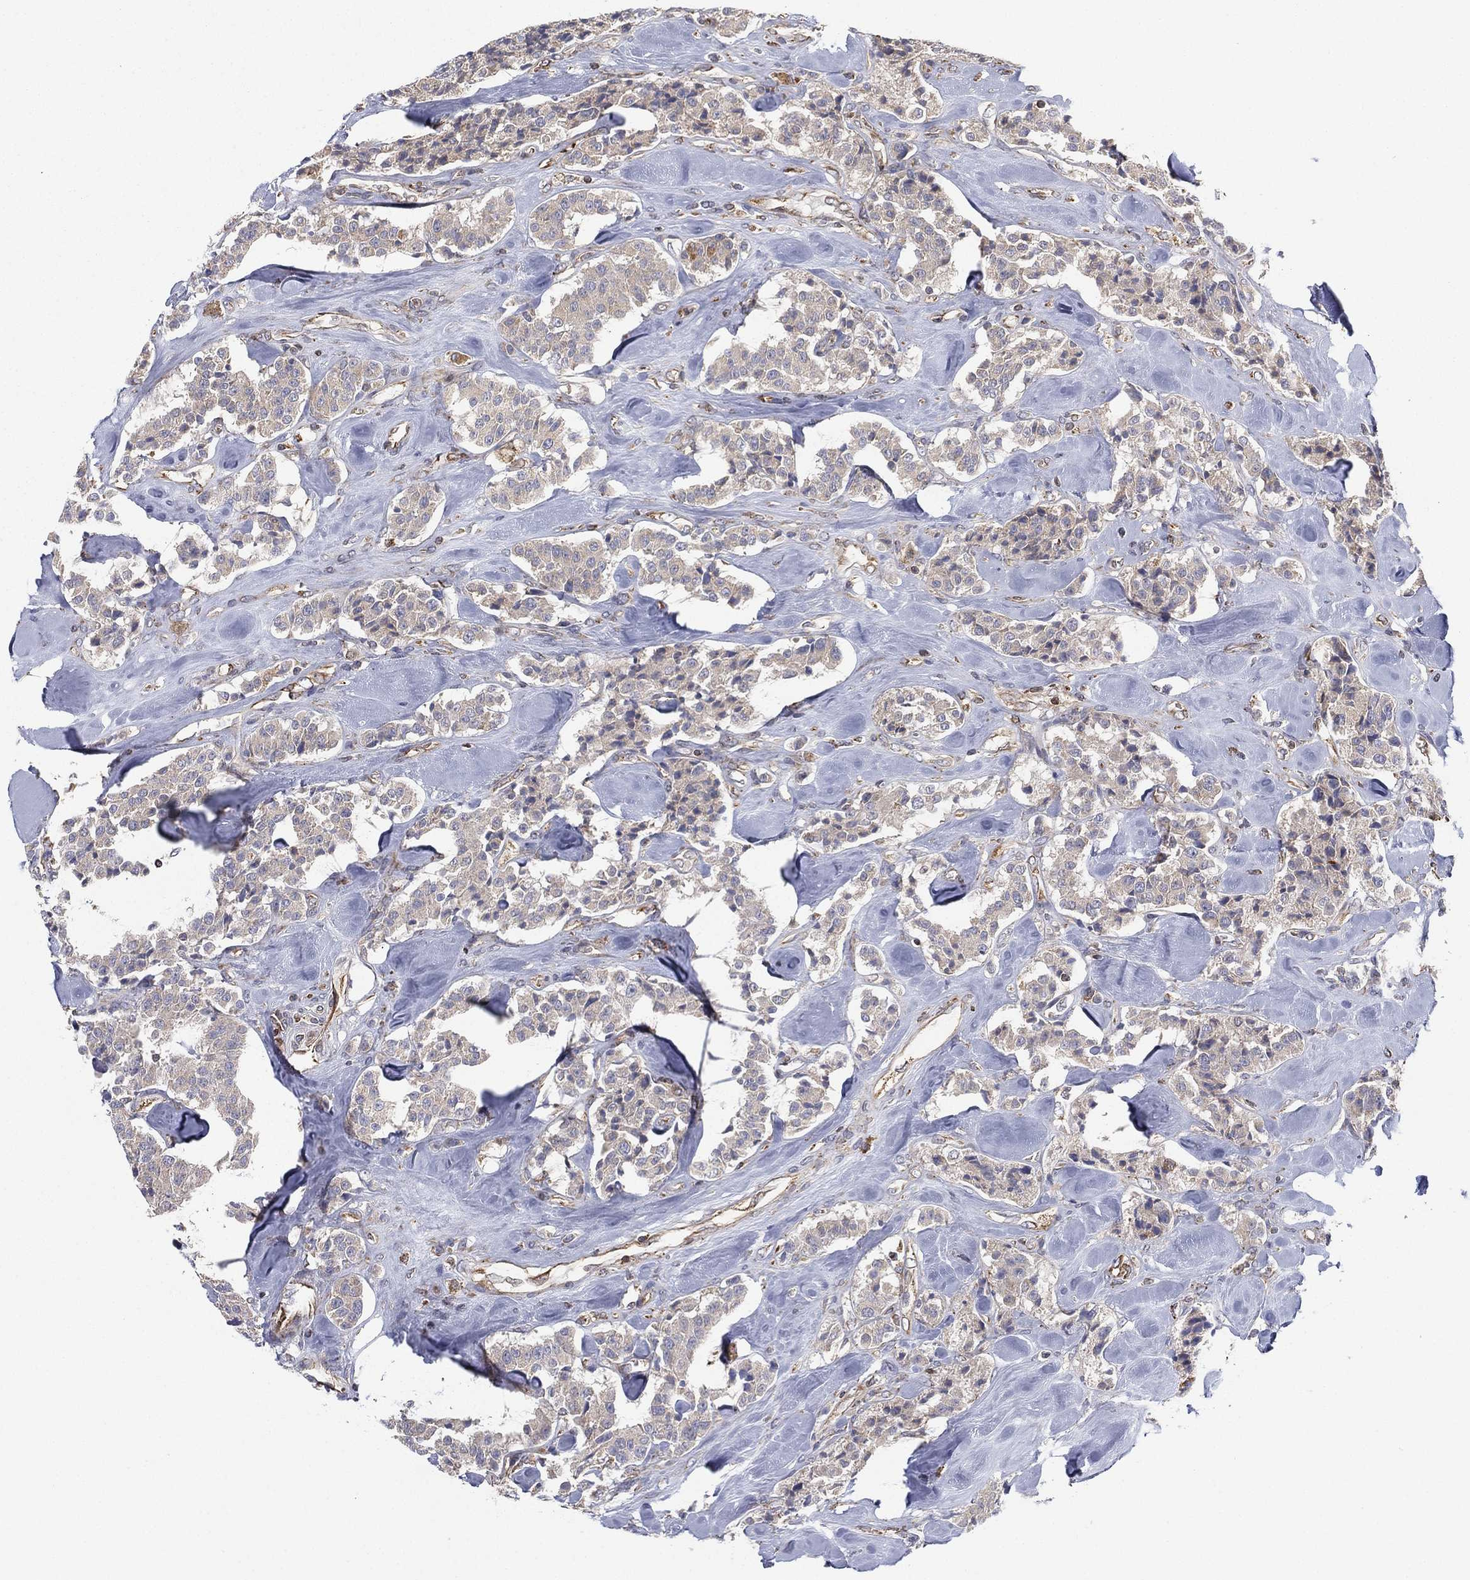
{"staining": {"intensity": "weak", "quantity": "<25%", "location": "cytoplasmic/membranous"}, "tissue": "carcinoid", "cell_type": "Tumor cells", "image_type": "cancer", "snomed": [{"axis": "morphology", "description": "Carcinoid, malignant, NOS"}, {"axis": "topography", "description": "Pancreas"}], "caption": "Human malignant carcinoid stained for a protein using immunohistochemistry shows no positivity in tumor cells.", "gene": "CYB5B", "patient": {"sex": "male", "age": 41}}